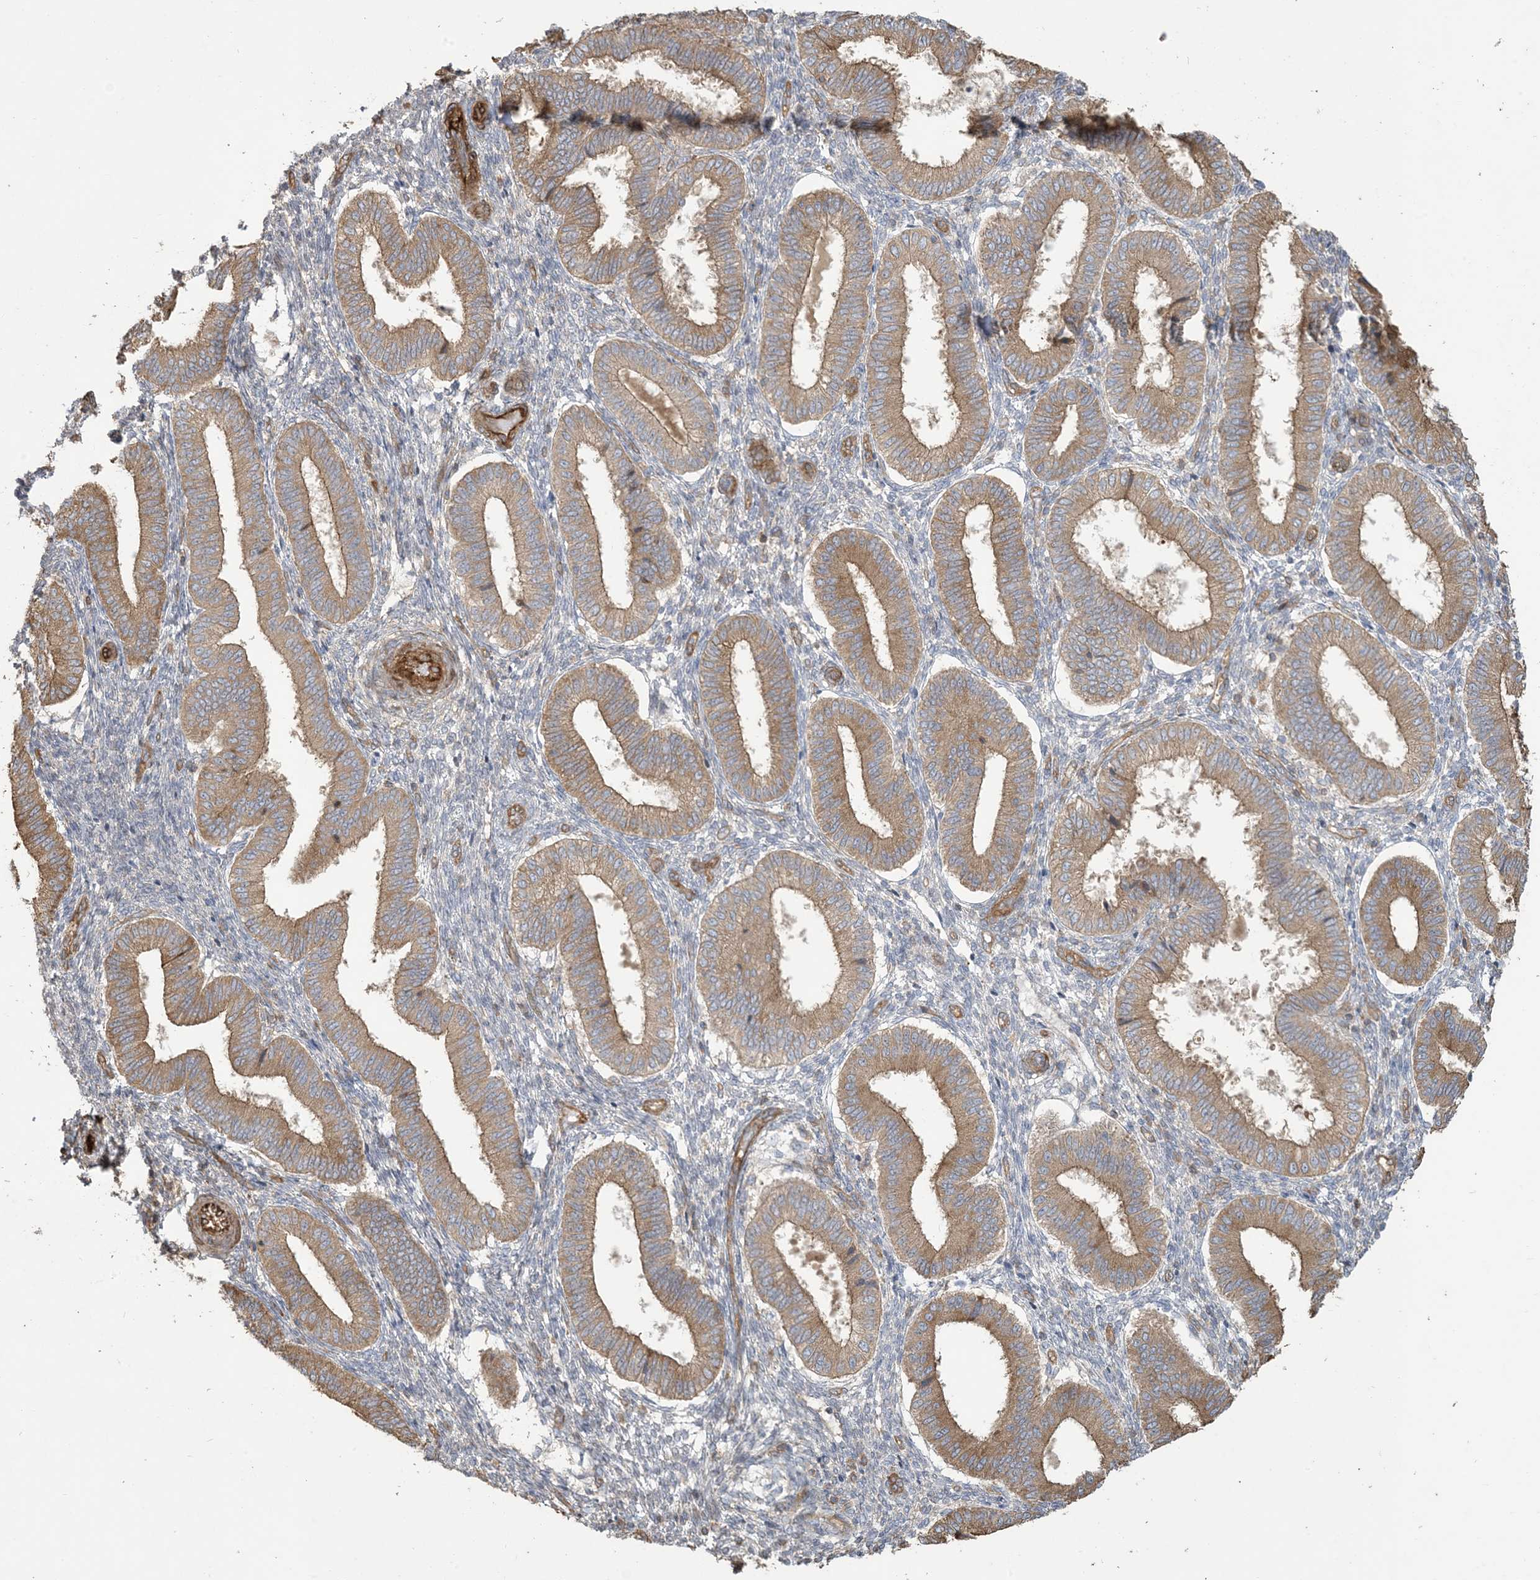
{"staining": {"intensity": "negative", "quantity": "none", "location": "none"}, "tissue": "endometrium", "cell_type": "Cells in endometrial stroma", "image_type": "normal", "snomed": [{"axis": "morphology", "description": "Normal tissue, NOS"}, {"axis": "topography", "description": "Endometrium"}], "caption": "An immunohistochemistry photomicrograph of unremarkable endometrium is shown. There is no staining in cells in endometrial stroma of endometrium. (Immunohistochemistry (ihc), brightfield microscopy, high magnification).", "gene": "KLHL18", "patient": {"sex": "female", "age": 39}}